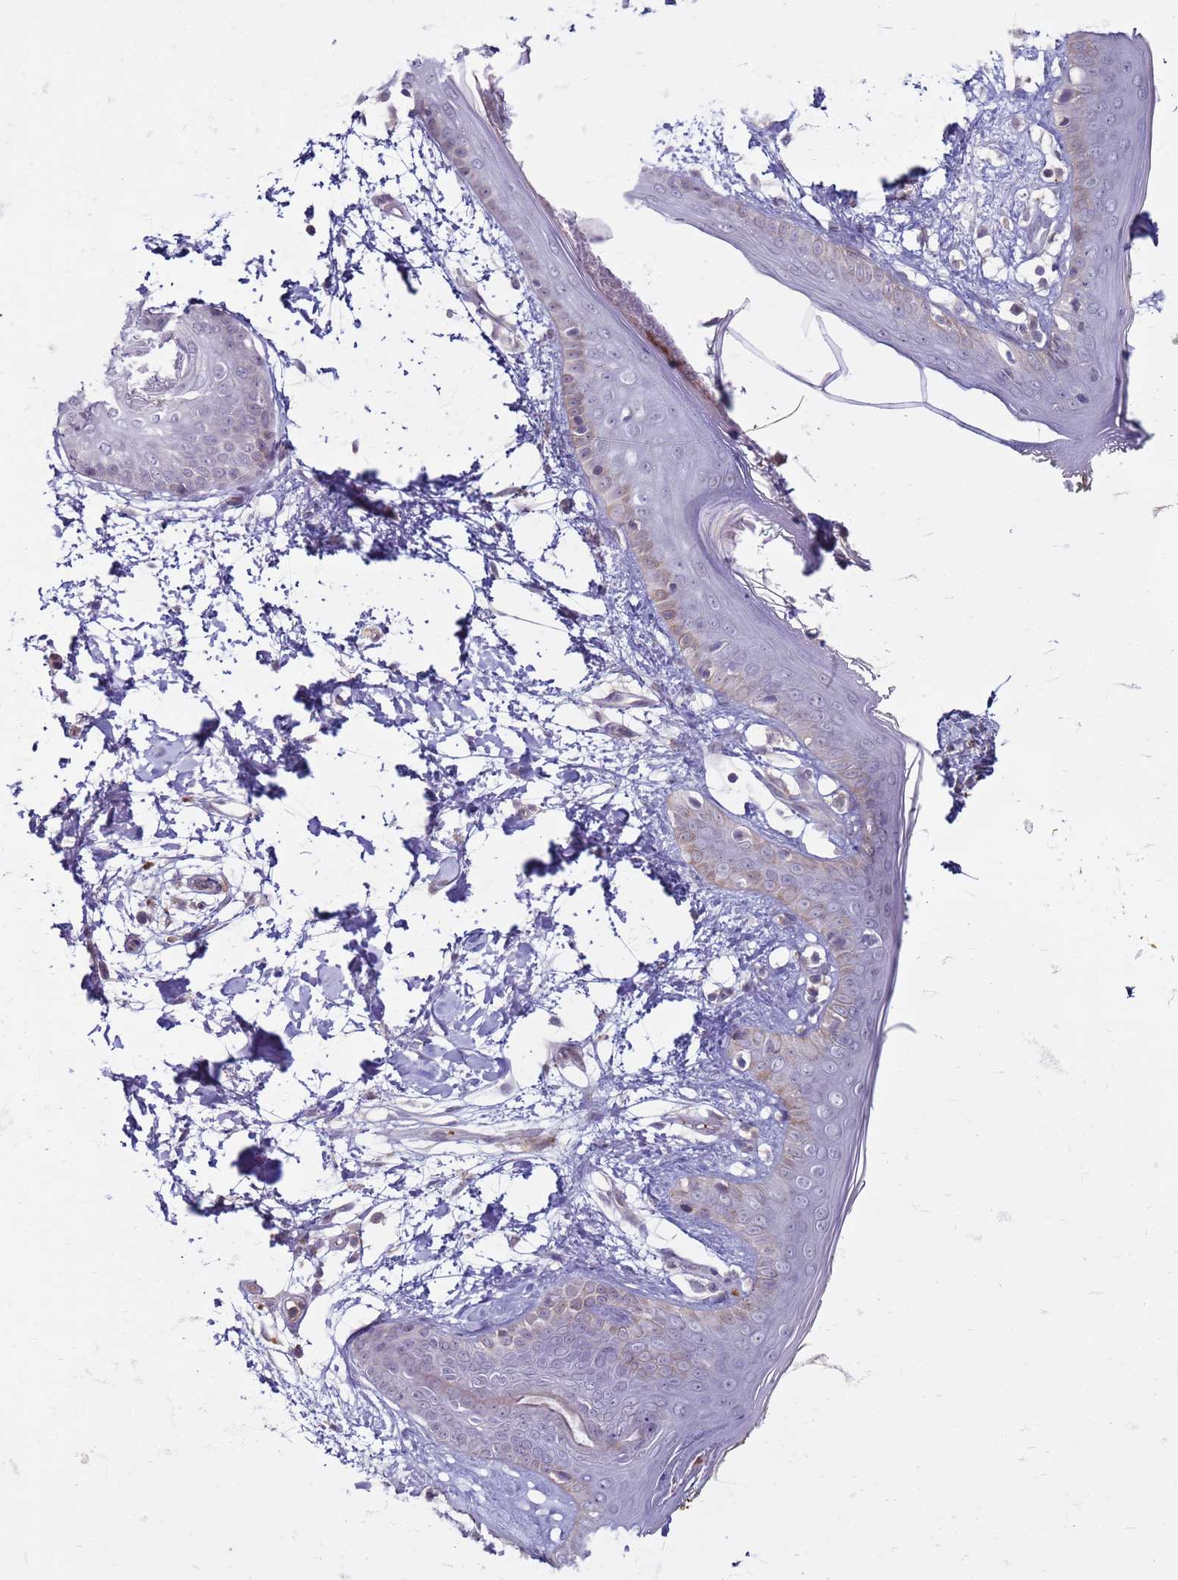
{"staining": {"intensity": "negative", "quantity": "none", "location": "none"}, "tissue": "skin", "cell_type": "Fibroblasts", "image_type": "normal", "snomed": [{"axis": "morphology", "description": "Normal tissue, NOS"}, {"axis": "topography", "description": "Skin"}], "caption": "High magnification brightfield microscopy of normal skin stained with DAB (brown) and counterstained with hematoxylin (blue): fibroblasts show no significant staining.", "gene": "SLC15A3", "patient": {"sex": "female", "age": 34}}